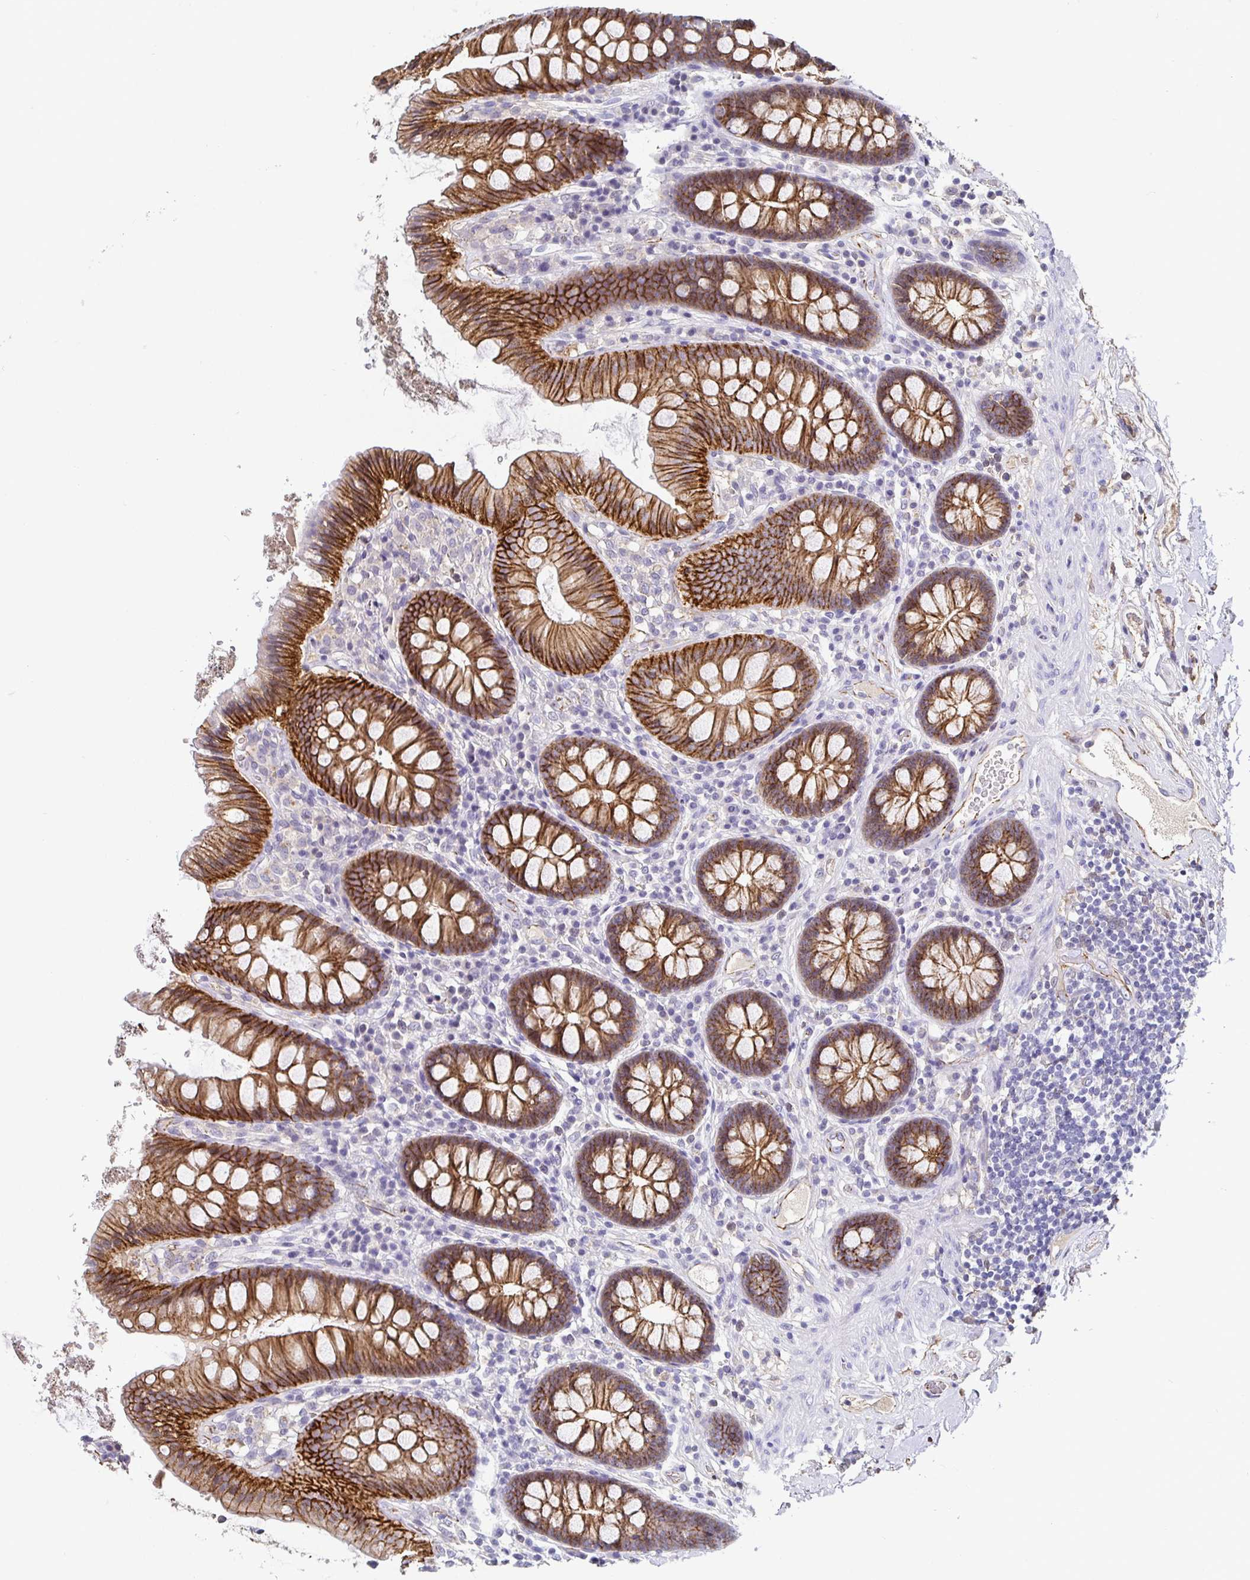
{"staining": {"intensity": "moderate", "quantity": "25%-75%", "location": "cytoplasmic/membranous"}, "tissue": "colon", "cell_type": "Endothelial cells", "image_type": "normal", "snomed": [{"axis": "morphology", "description": "Normal tissue, NOS"}, {"axis": "topography", "description": "Colon"}], "caption": "Immunohistochemistry (IHC) (DAB) staining of unremarkable colon shows moderate cytoplasmic/membranous protein expression in approximately 25%-75% of endothelial cells. (IHC, brightfield microscopy, high magnification).", "gene": "PIWIL3", "patient": {"sex": "male", "age": 84}}